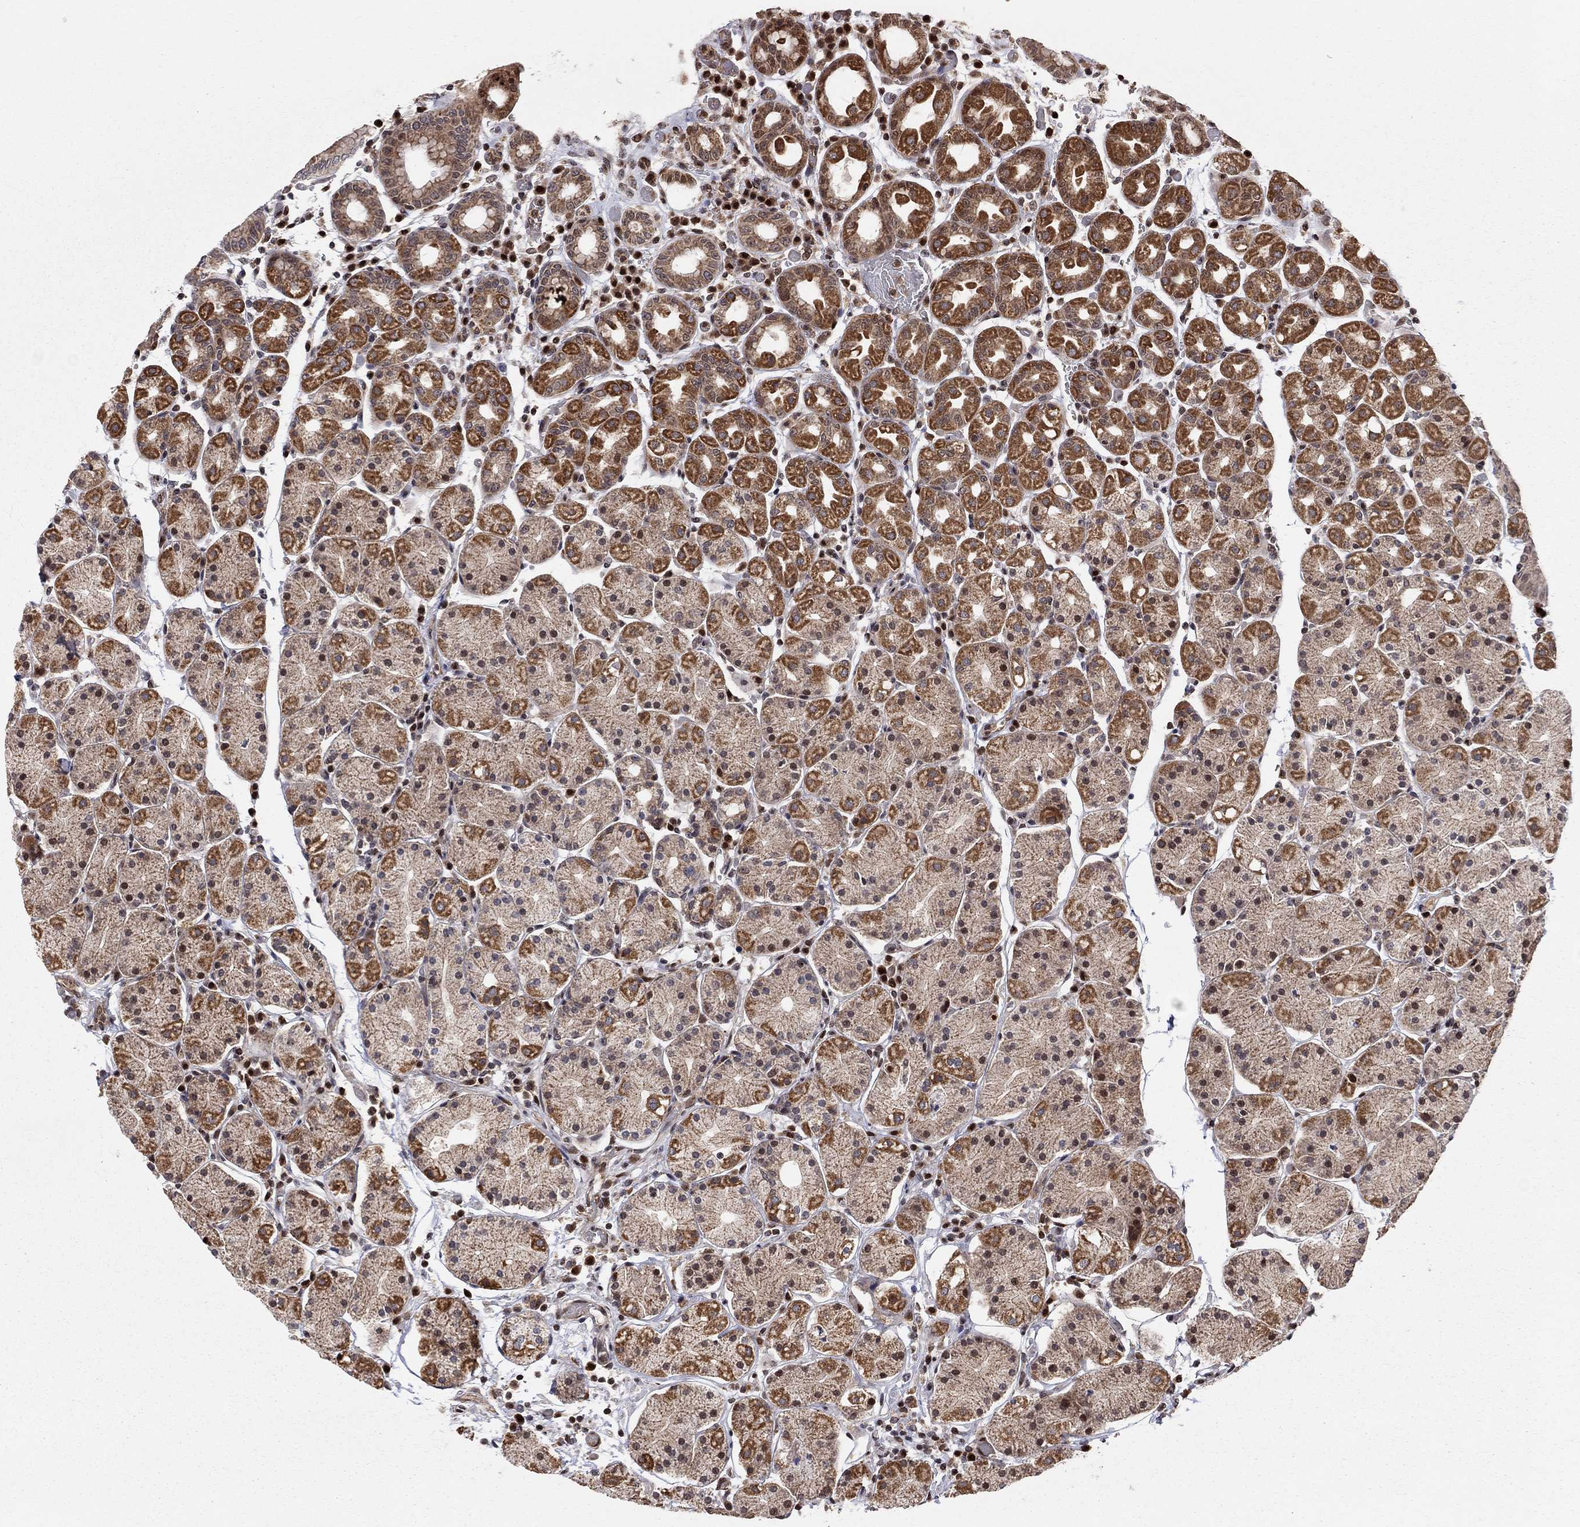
{"staining": {"intensity": "strong", "quantity": "<25%", "location": "cytoplasmic/membranous,nuclear"}, "tissue": "stomach", "cell_type": "Glandular cells", "image_type": "normal", "snomed": [{"axis": "morphology", "description": "Normal tissue, NOS"}, {"axis": "topography", "description": "Stomach"}], "caption": "Immunohistochemistry (DAB) staining of unremarkable stomach demonstrates strong cytoplasmic/membranous,nuclear protein positivity in approximately <25% of glandular cells.", "gene": "ELOB", "patient": {"sex": "male", "age": 54}}